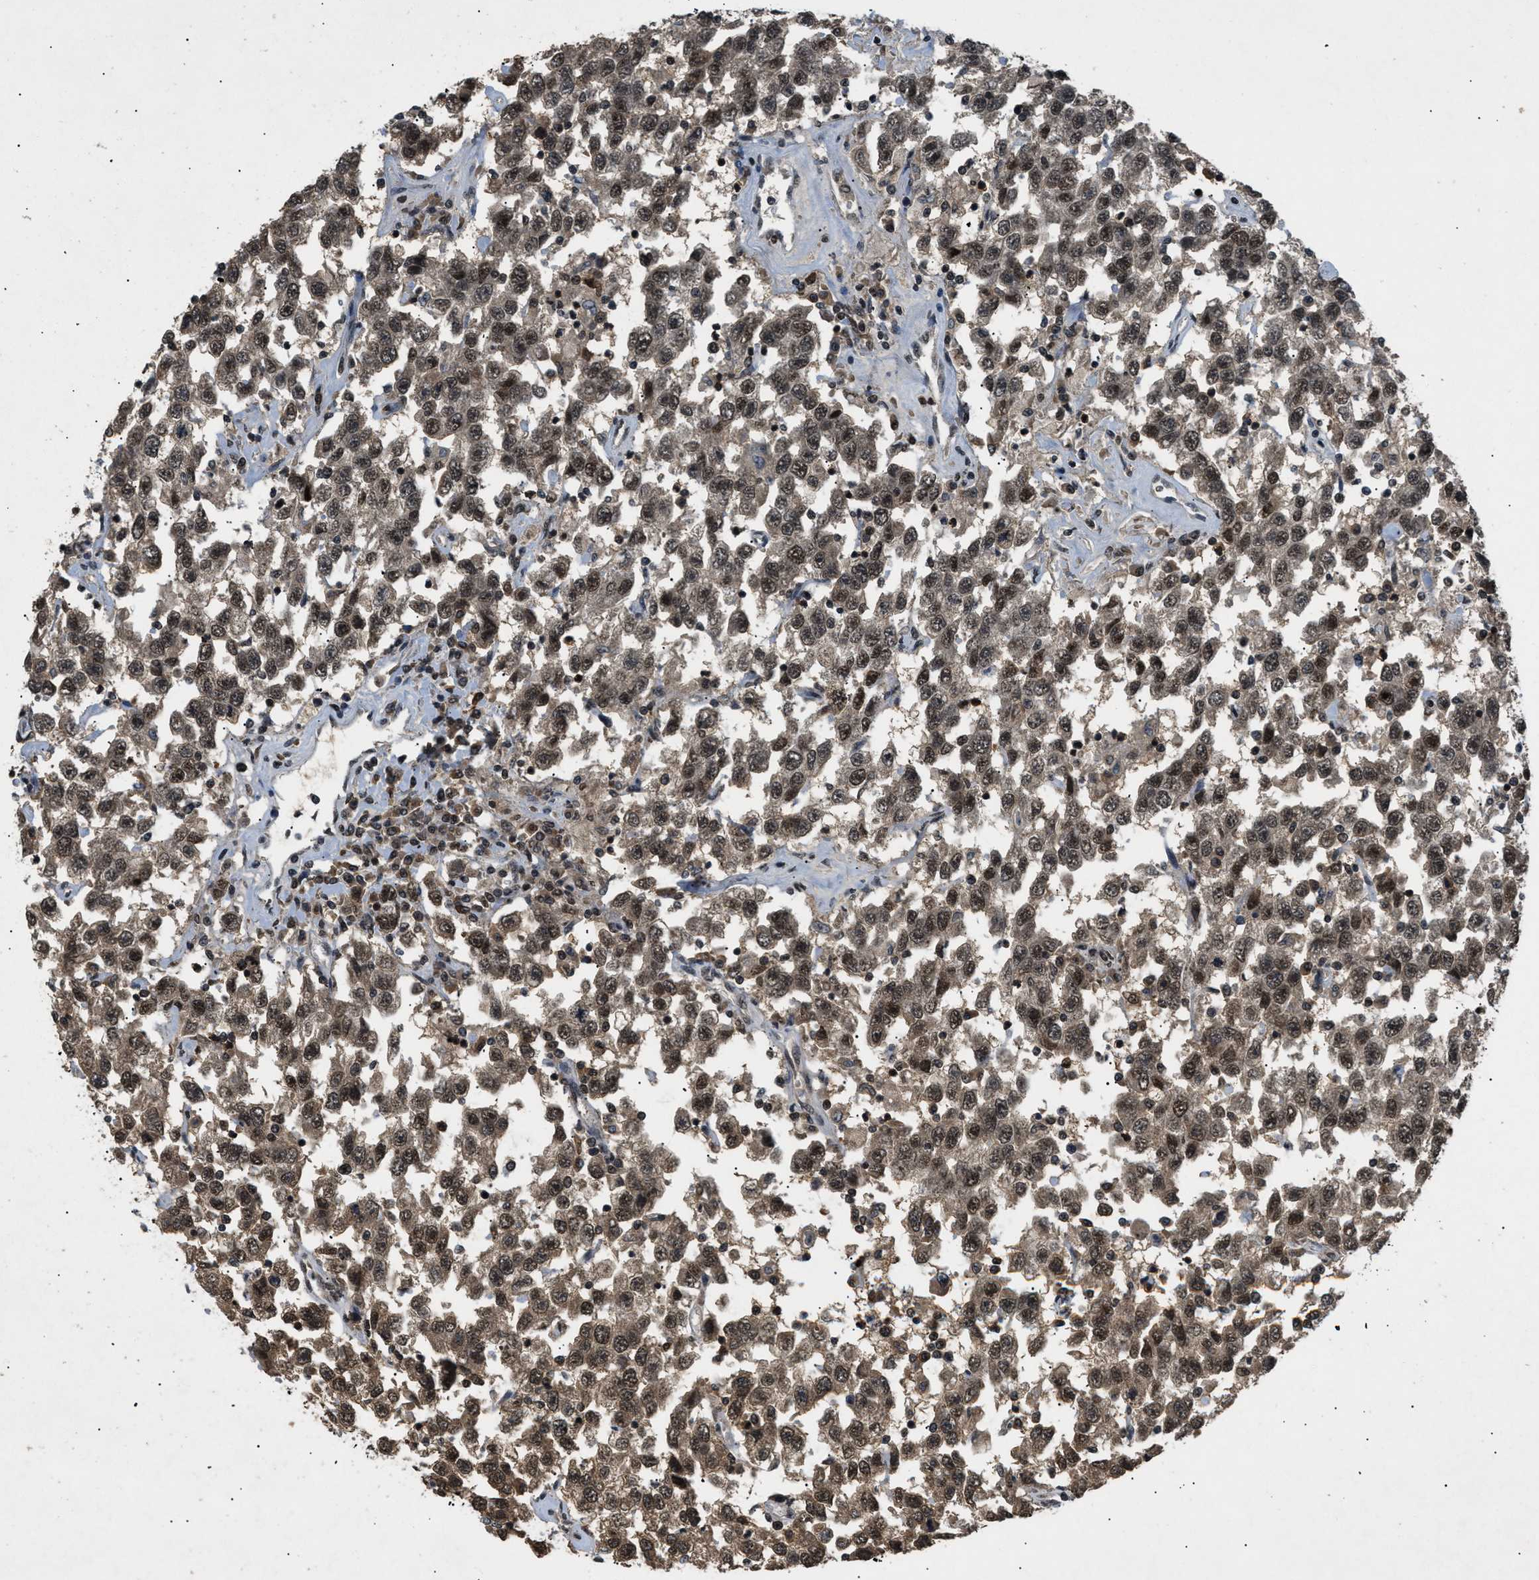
{"staining": {"intensity": "strong", "quantity": ">75%", "location": "nuclear"}, "tissue": "testis cancer", "cell_type": "Tumor cells", "image_type": "cancer", "snomed": [{"axis": "morphology", "description": "Seminoma, NOS"}, {"axis": "topography", "description": "Testis"}], "caption": "Immunohistochemical staining of human testis cancer shows high levels of strong nuclear expression in approximately >75% of tumor cells.", "gene": "RBM5", "patient": {"sex": "male", "age": 41}}